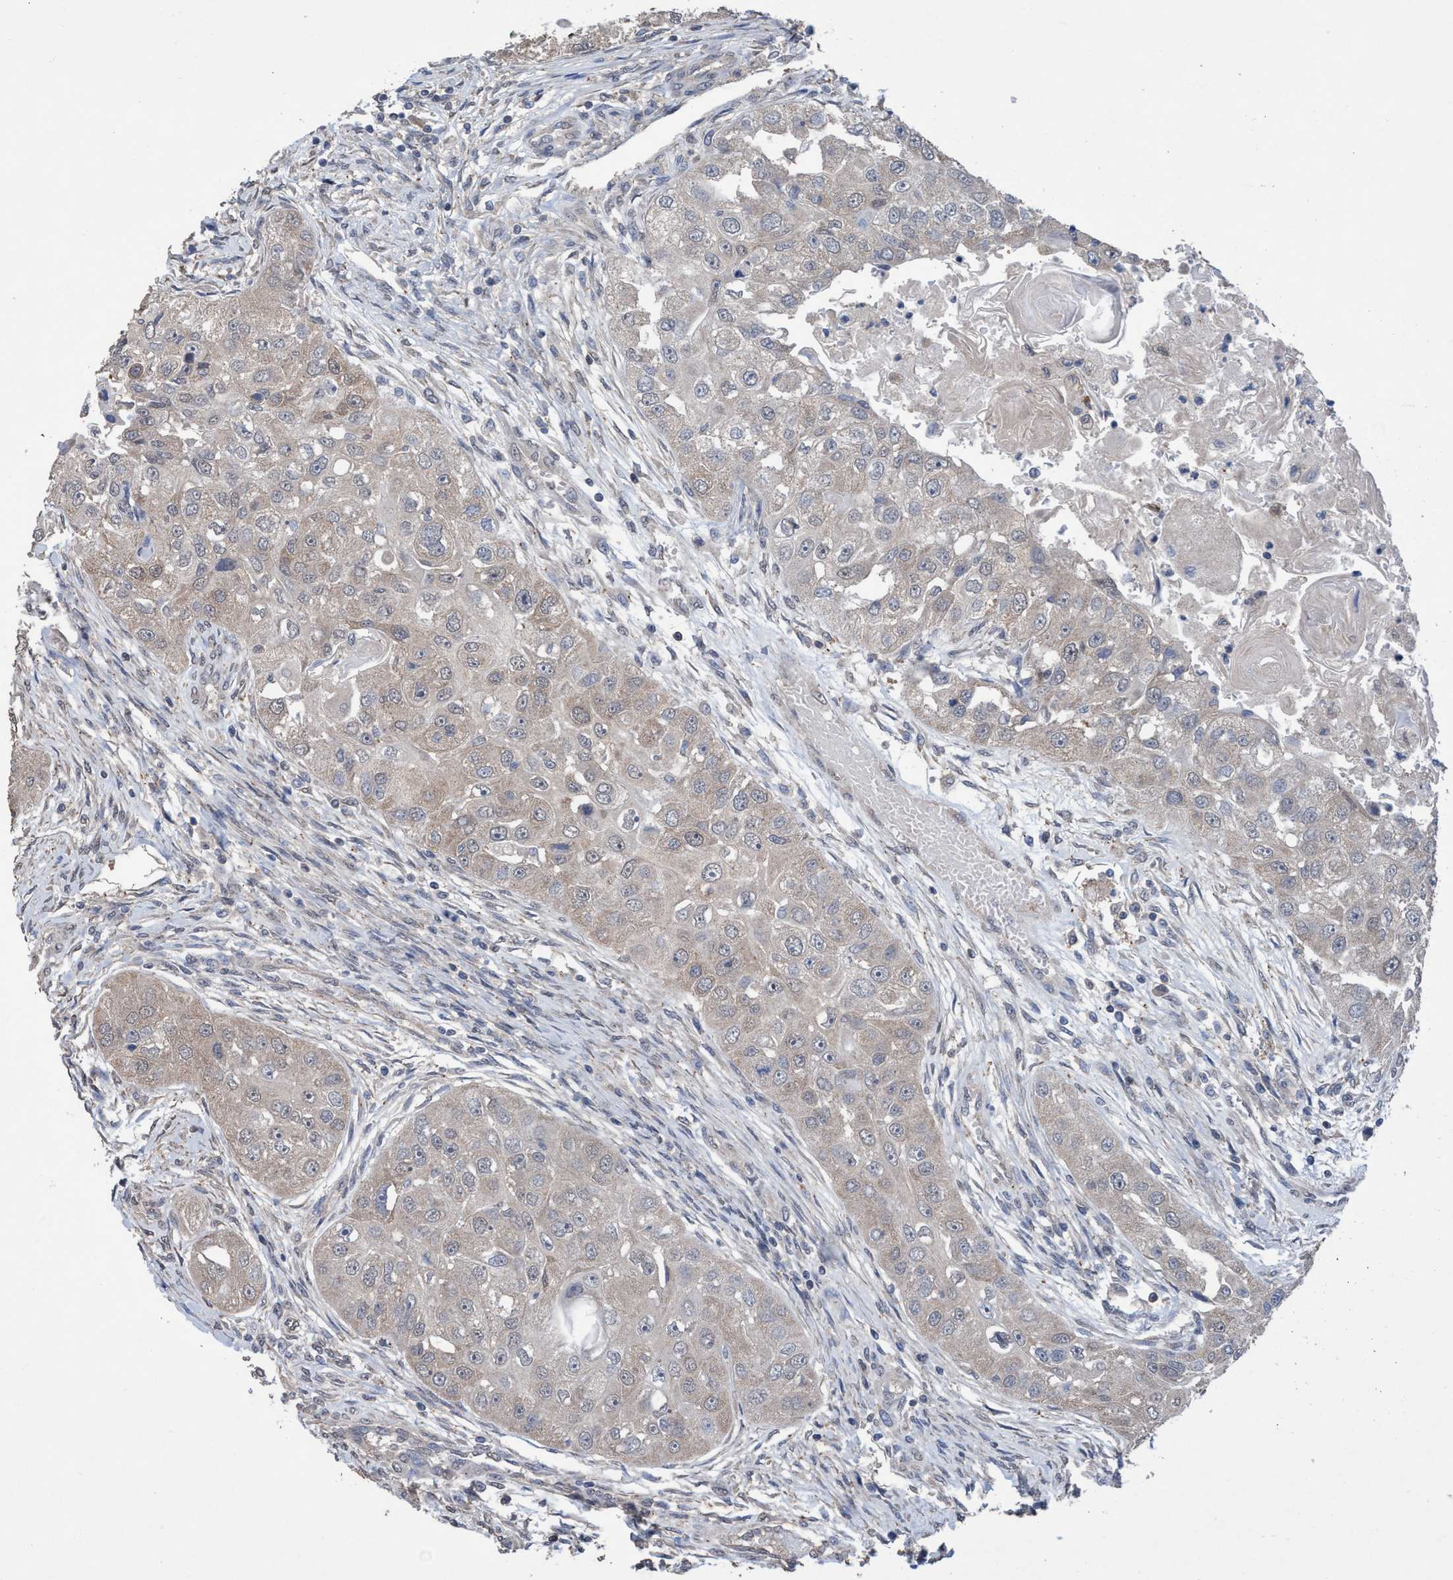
{"staining": {"intensity": "negative", "quantity": "none", "location": "none"}, "tissue": "head and neck cancer", "cell_type": "Tumor cells", "image_type": "cancer", "snomed": [{"axis": "morphology", "description": "Normal tissue, NOS"}, {"axis": "morphology", "description": "Squamous cell carcinoma, NOS"}, {"axis": "topography", "description": "Skeletal muscle"}, {"axis": "topography", "description": "Head-Neck"}], "caption": "Histopathology image shows no protein staining in tumor cells of head and neck cancer tissue.", "gene": "GLOD4", "patient": {"sex": "male", "age": 51}}